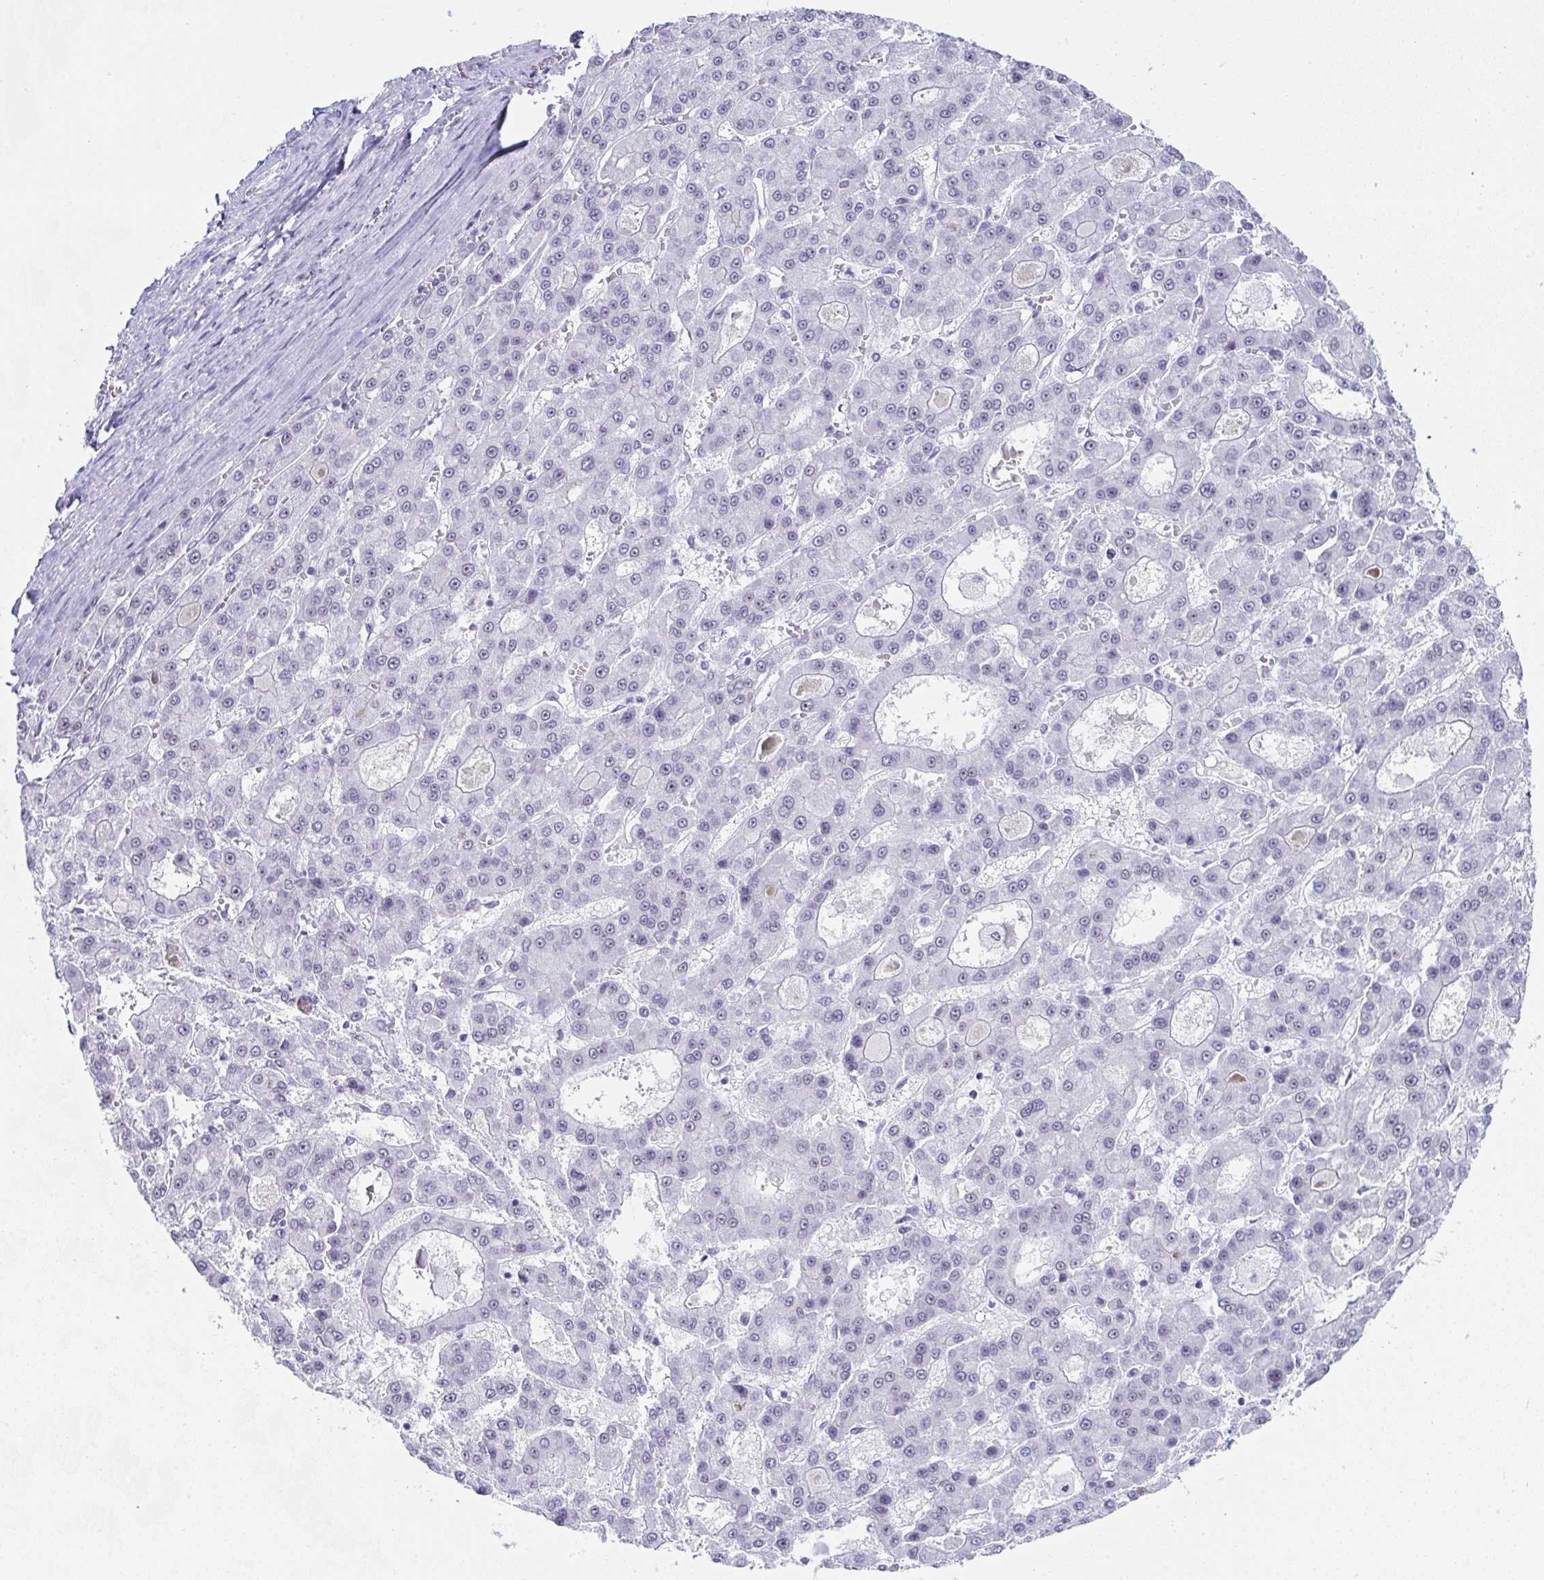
{"staining": {"intensity": "negative", "quantity": "none", "location": "none"}, "tissue": "liver cancer", "cell_type": "Tumor cells", "image_type": "cancer", "snomed": [{"axis": "morphology", "description": "Carcinoma, Hepatocellular, NOS"}, {"axis": "topography", "description": "Liver"}], "caption": "DAB (3,3'-diaminobenzidine) immunohistochemical staining of liver cancer reveals no significant expression in tumor cells. The staining is performed using DAB brown chromogen with nuclei counter-stained in using hematoxylin.", "gene": "NOP10", "patient": {"sex": "male", "age": 70}}